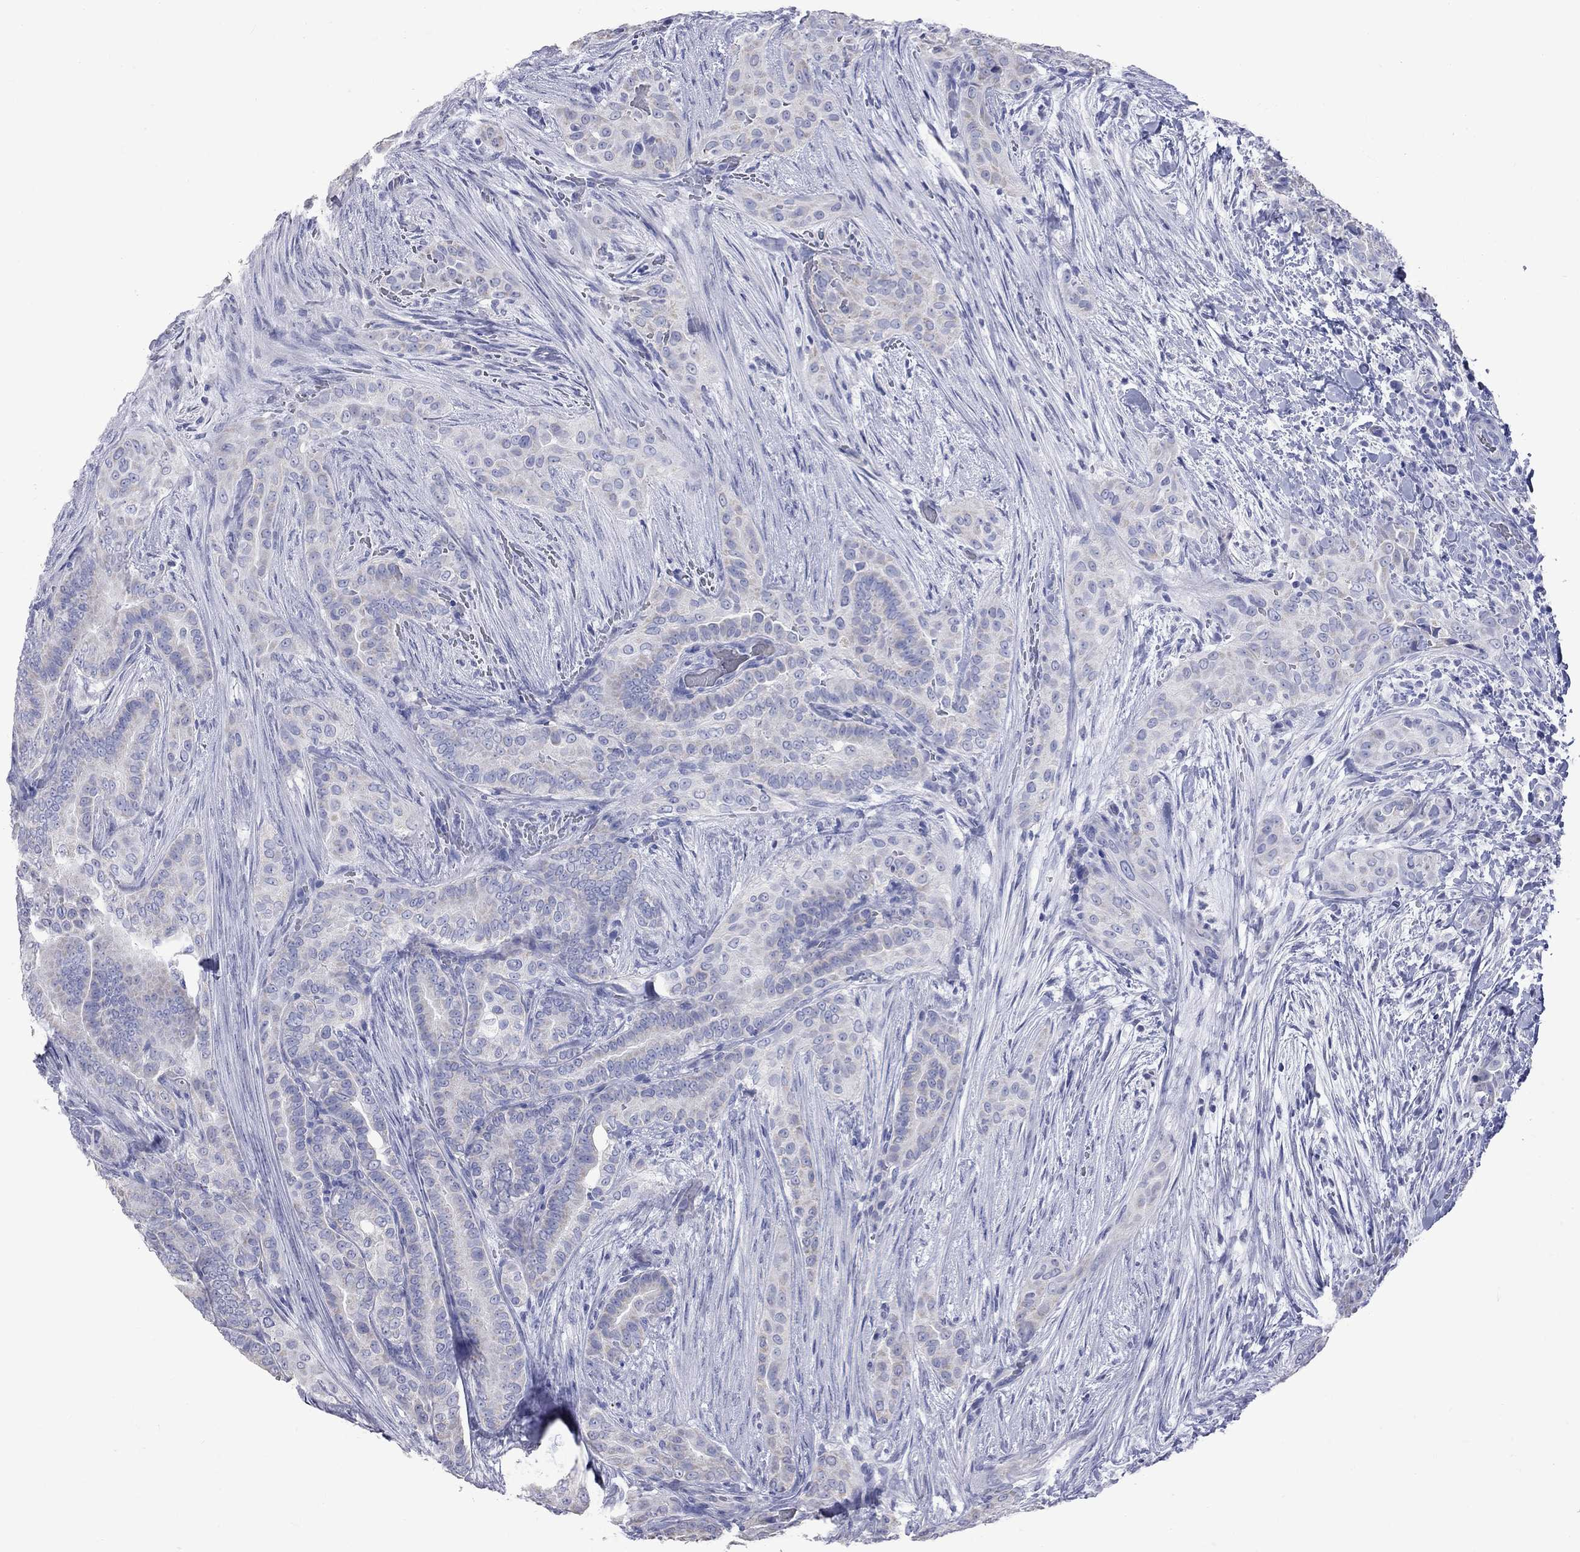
{"staining": {"intensity": "negative", "quantity": "none", "location": "none"}, "tissue": "thyroid cancer", "cell_type": "Tumor cells", "image_type": "cancer", "snomed": [{"axis": "morphology", "description": "Papillary adenocarcinoma, NOS"}, {"axis": "topography", "description": "Thyroid gland"}], "caption": "Tumor cells are negative for protein expression in human thyroid cancer (papillary adenocarcinoma).", "gene": "KCND2", "patient": {"sex": "male", "age": 61}}